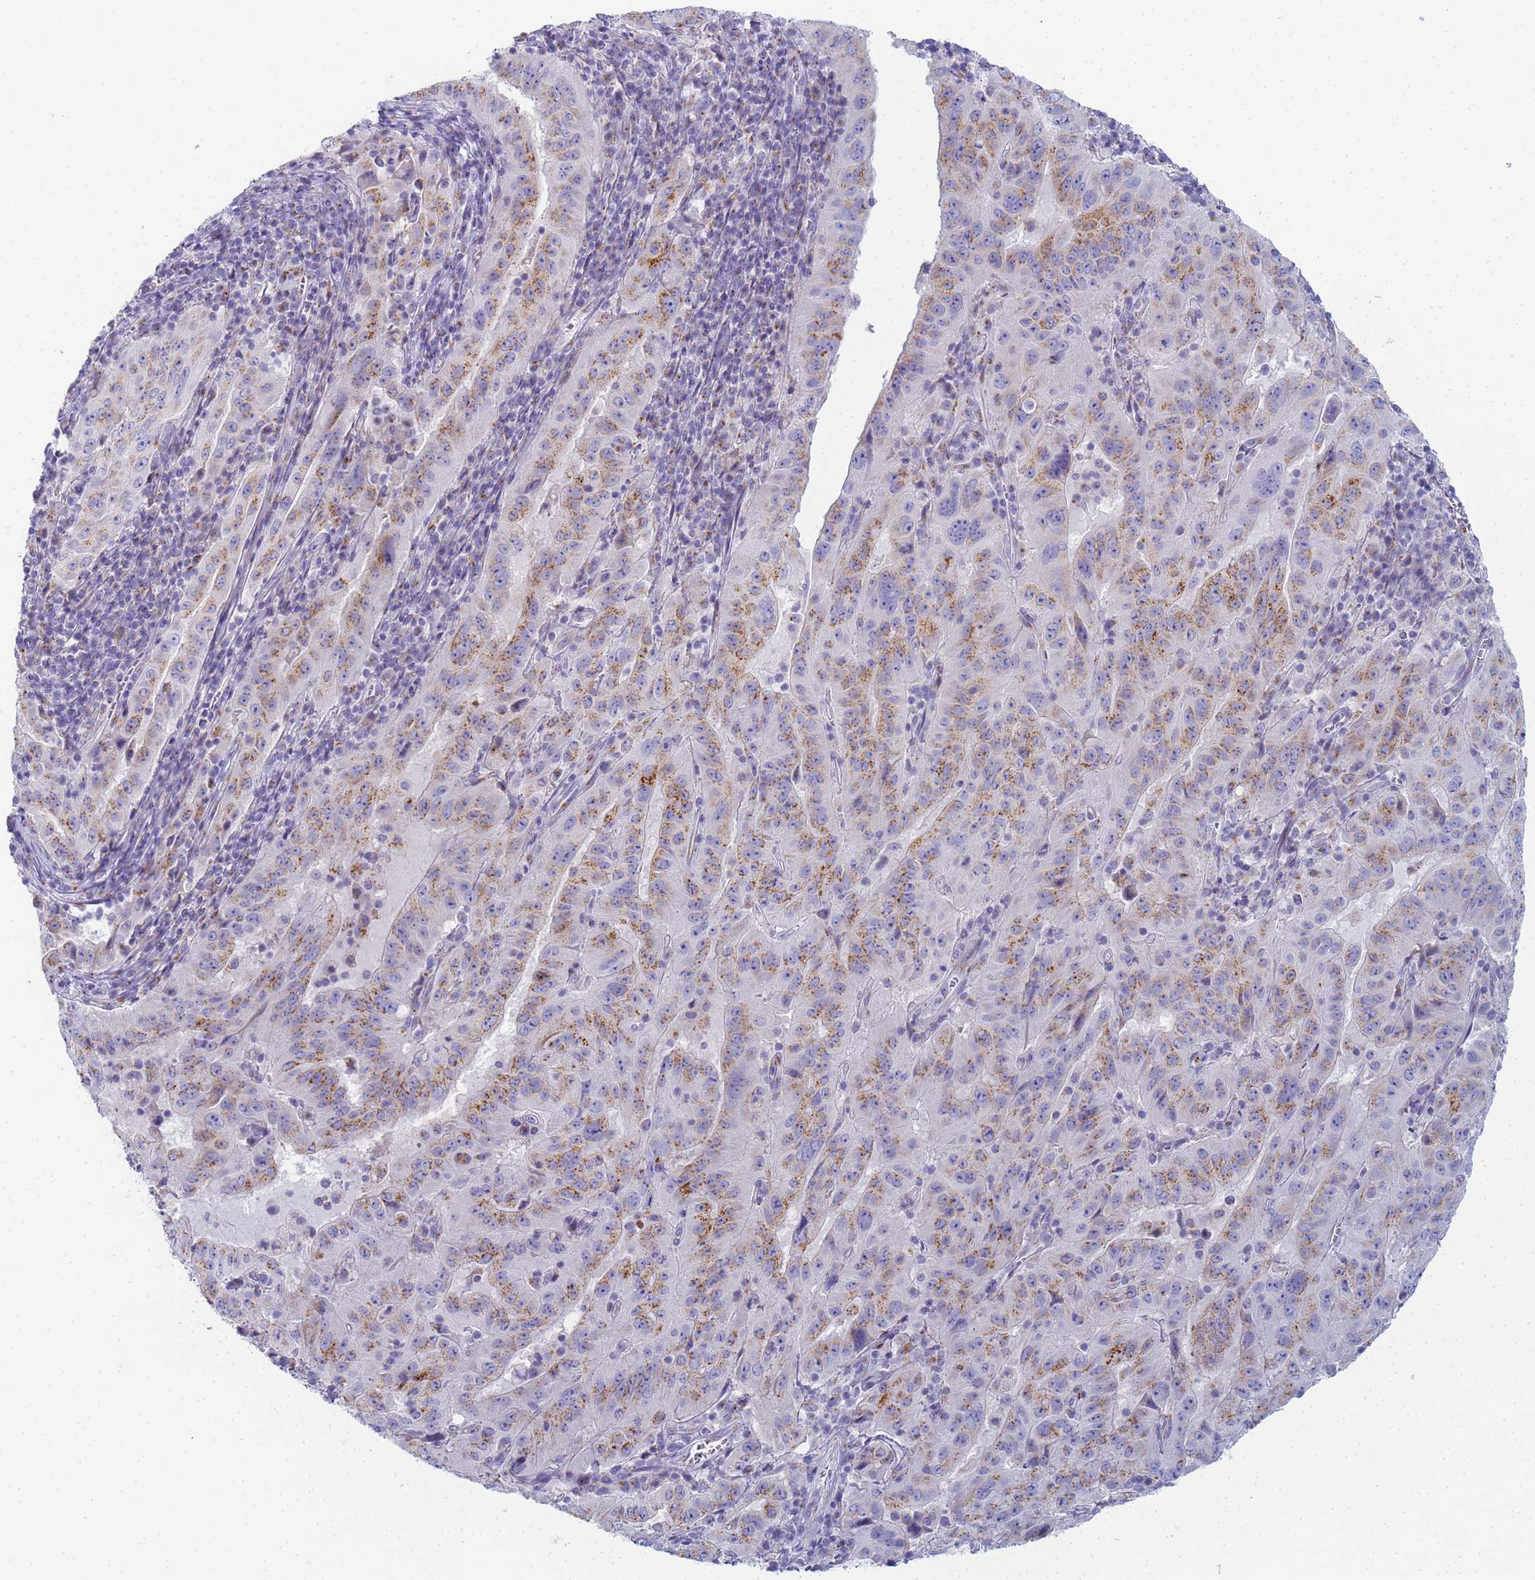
{"staining": {"intensity": "moderate", "quantity": ">75%", "location": "cytoplasmic/membranous"}, "tissue": "pancreatic cancer", "cell_type": "Tumor cells", "image_type": "cancer", "snomed": [{"axis": "morphology", "description": "Adenocarcinoma, NOS"}, {"axis": "topography", "description": "Pancreas"}], "caption": "DAB immunohistochemical staining of human pancreatic cancer displays moderate cytoplasmic/membranous protein positivity in about >75% of tumor cells. The staining was performed using DAB to visualize the protein expression in brown, while the nuclei were stained in blue with hematoxylin (Magnification: 20x).", "gene": "CR1", "patient": {"sex": "male", "age": 63}}